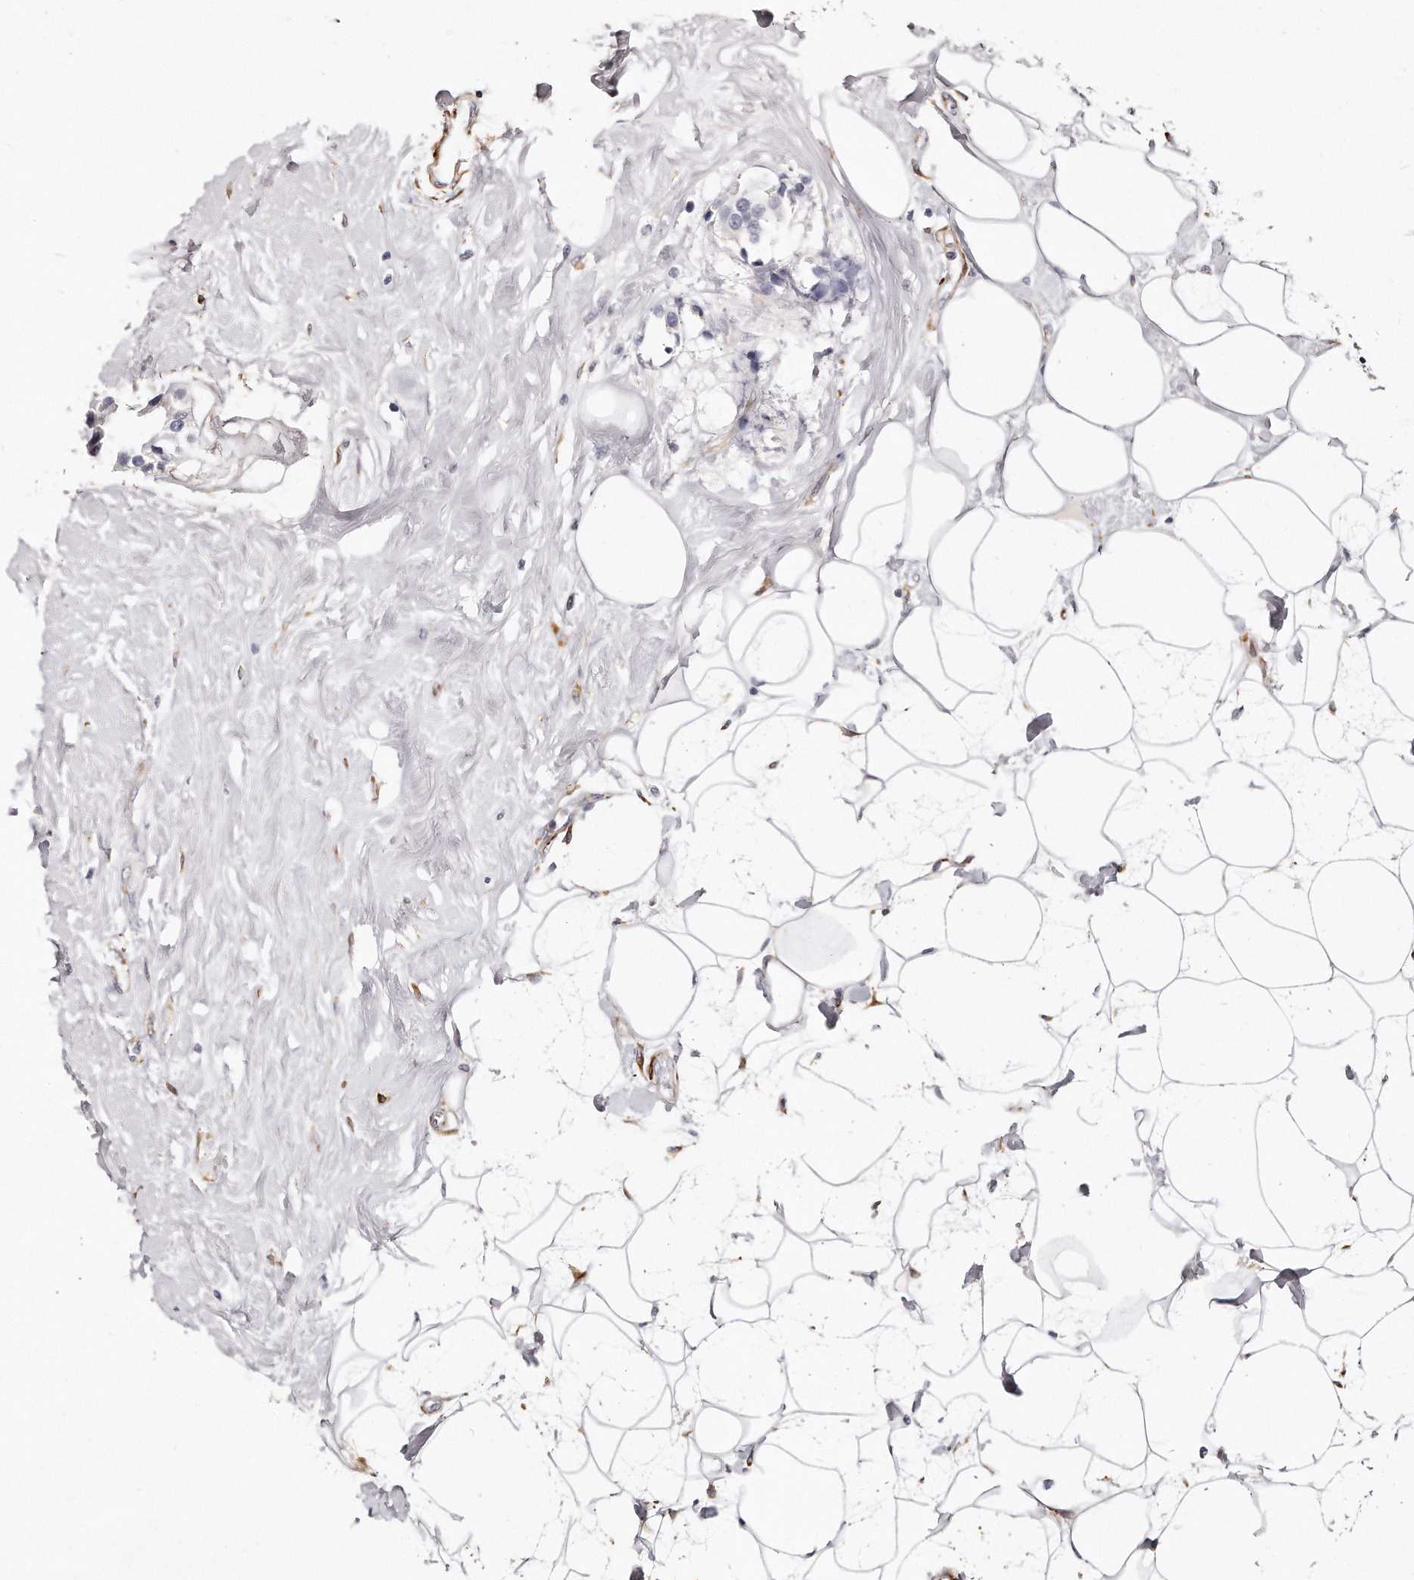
{"staining": {"intensity": "negative", "quantity": "none", "location": "none"}, "tissue": "breast cancer", "cell_type": "Tumor cells", "image_type": "cancer", "snomed": [{"axis": "morphology", "description": "Normal tissue, NOS"}, {"axis": "morphology", "description": "Duct carcinoma"}, {"axis": "topography", "description": "Breast"}], "caption": "DAB (3,3'-diaminobenzidine) immunohistochemical staining of human breast infiltrating ductal carcinoma demonstrates no significant staining in tumor cells.", "gene": "LMOD1", "patient": {"sex": "female", "age": 39}}